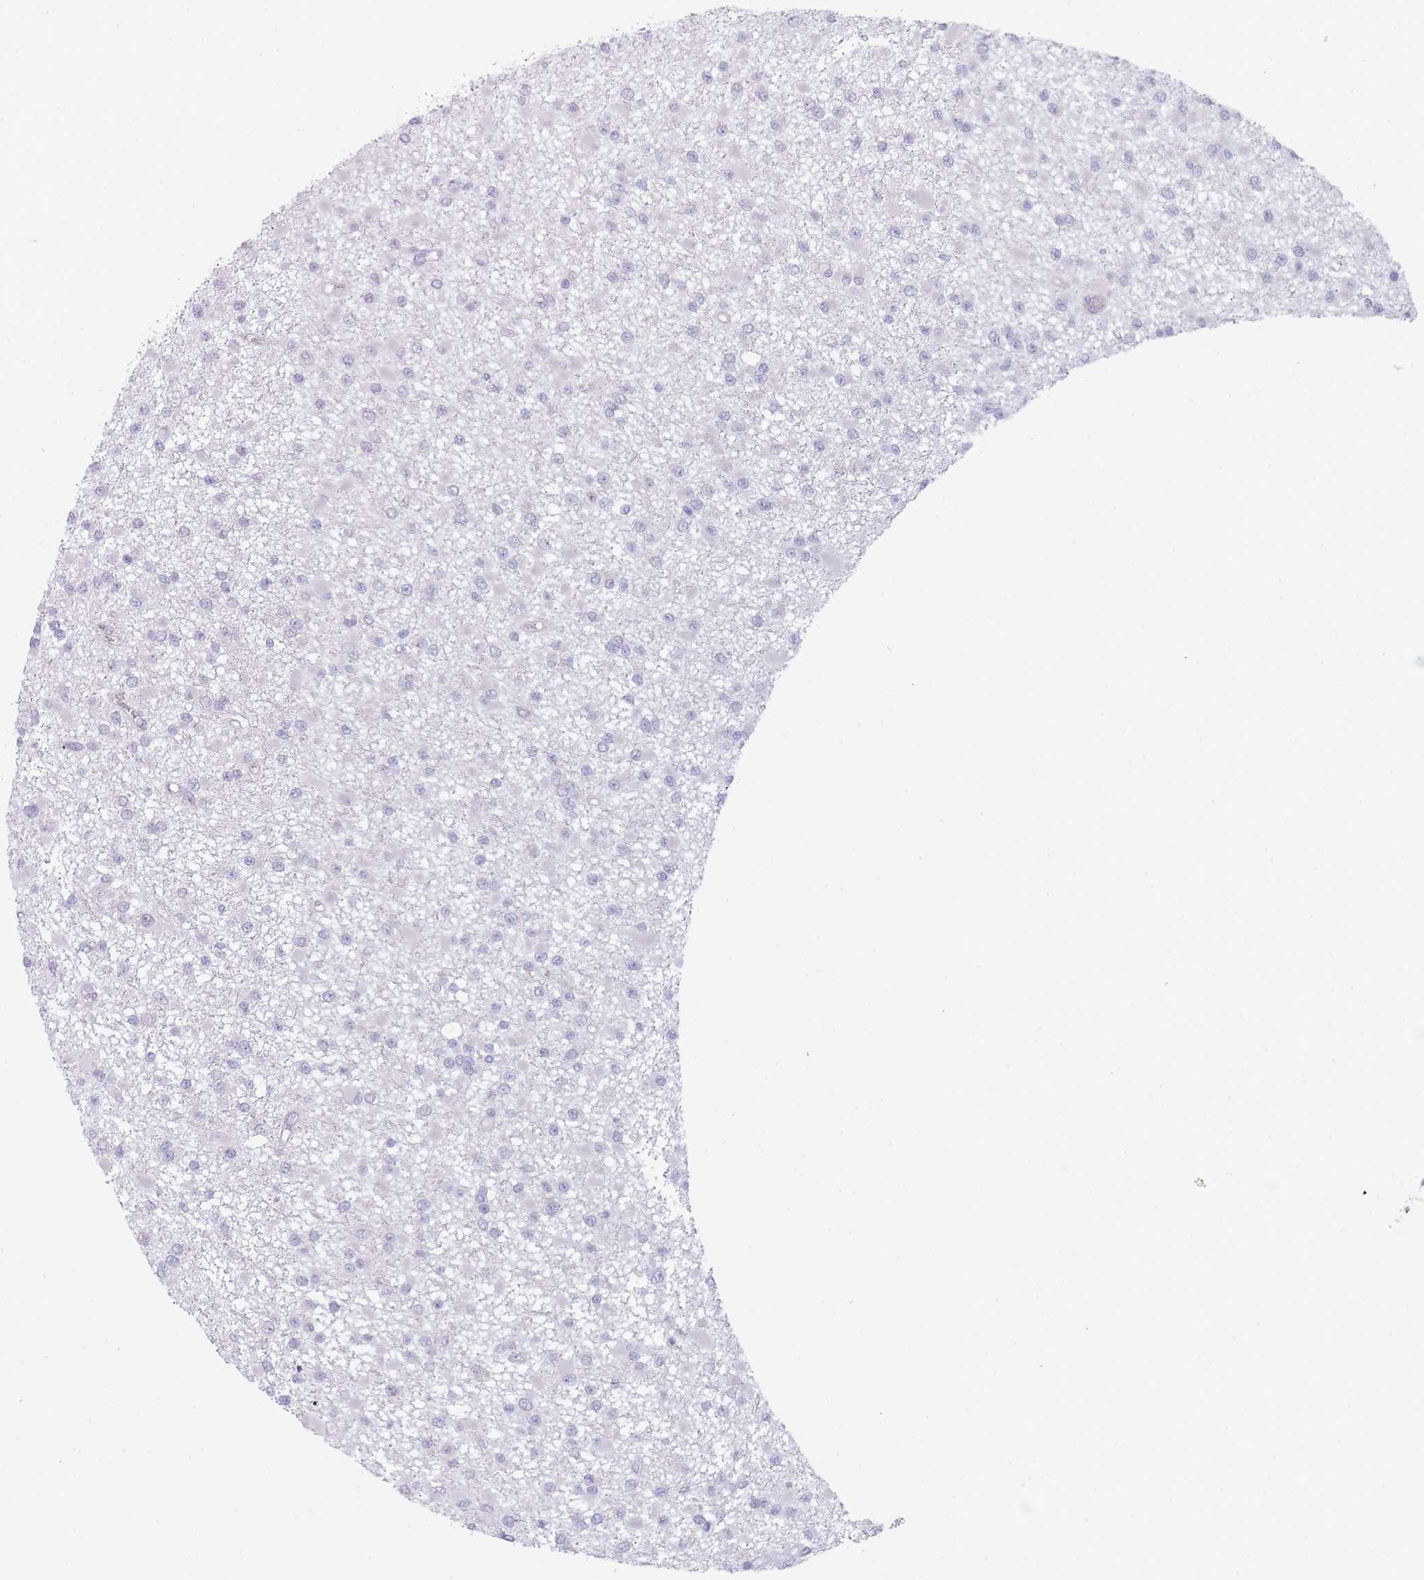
{"staining": {"intensity": "negative", "quantity": "none", "location": "none"}, "tissue": "glioma", "cell_type": "Tumor cells", "image_type": "cancer", "snomed": [{"axis": "morphology", "description": "Glioma, malignant, Low grade"}, {"axis": "topography", "description": "Brain"}], "caption": "Image shows no significant protein staining in tumor cells of low-grade glioma (malignant).", "gene": "OR5L2", "patient": {"sex": "female", "age": 22}}